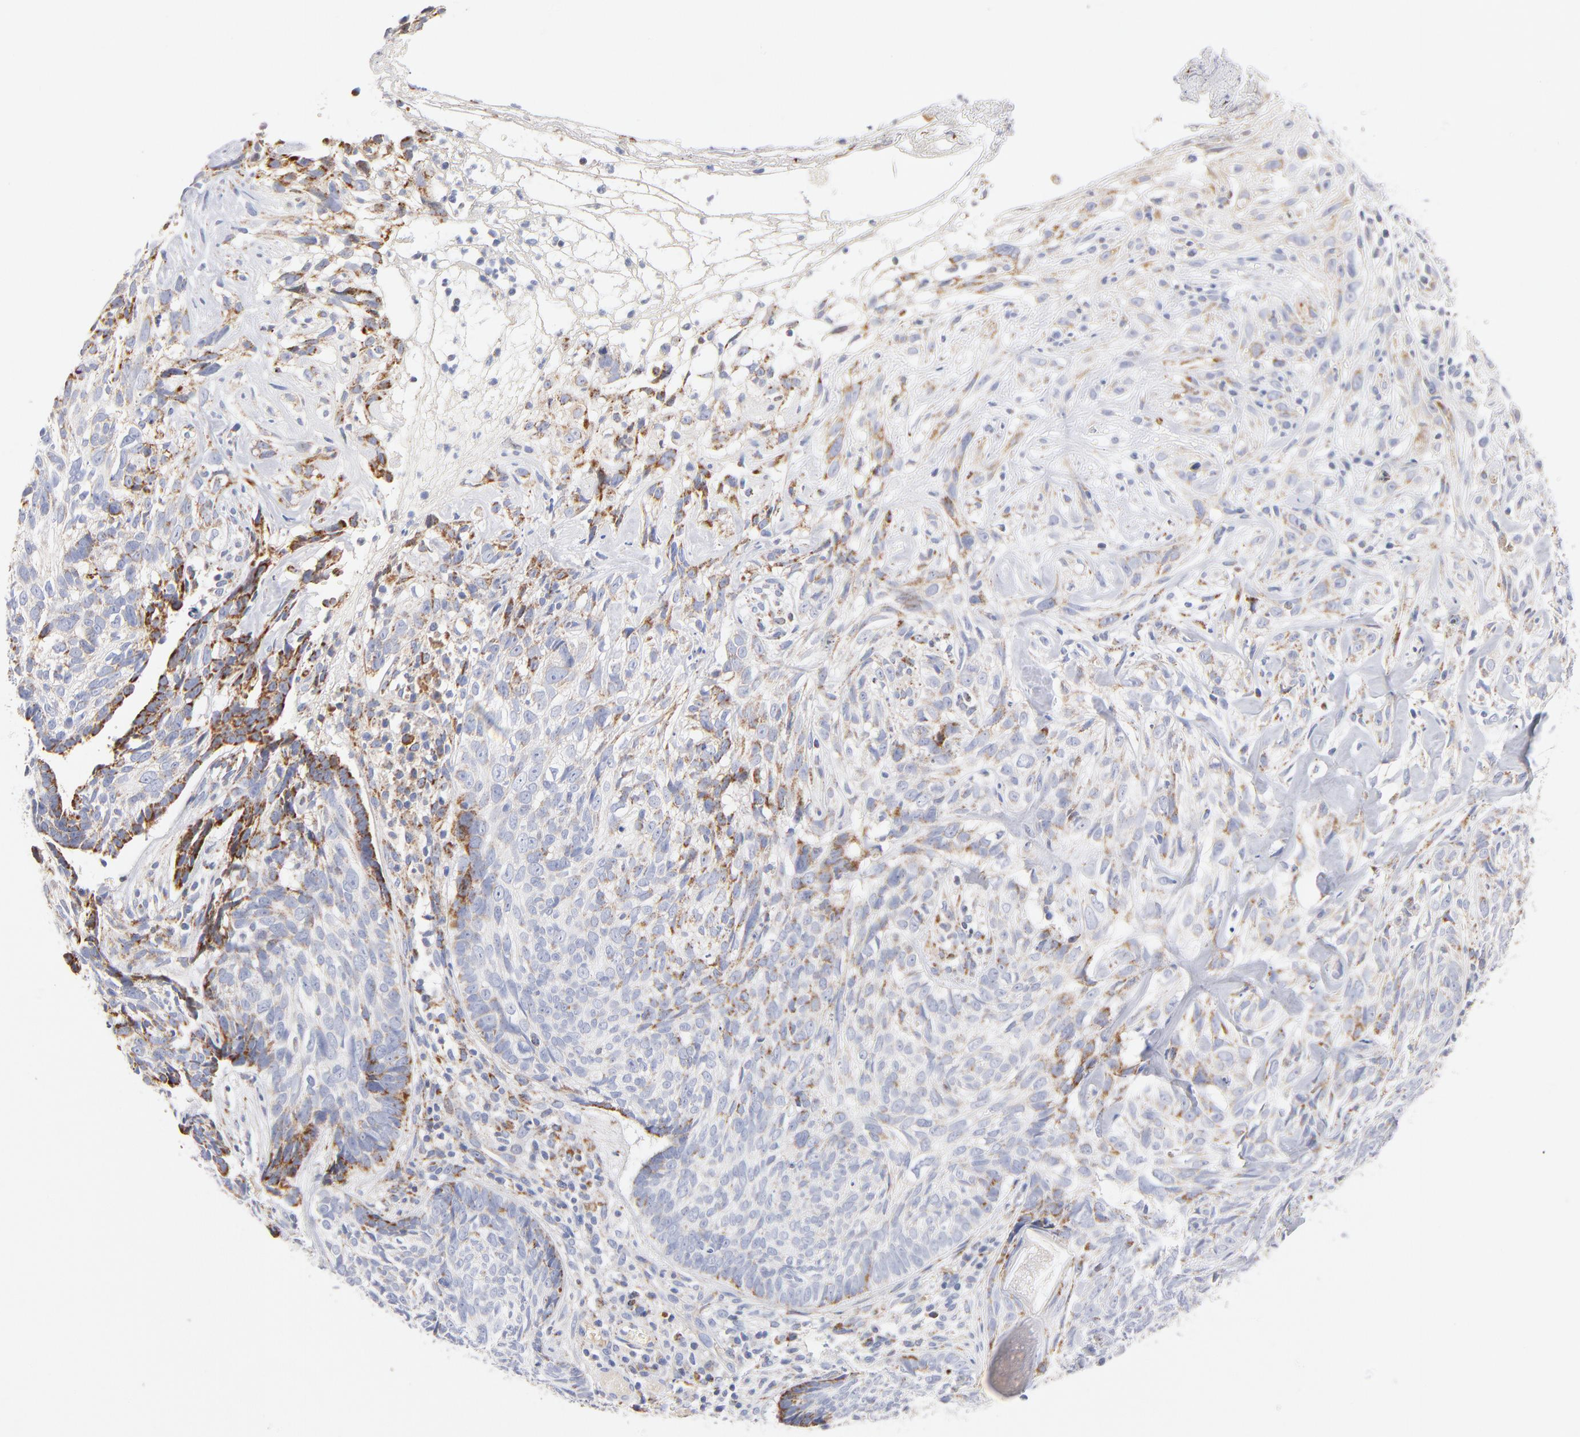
{"staining": {"intensity": "moderate", "quantity": "25%-75%", "location": "cytoplasmic/membranous"}, "tissue": "skin cancer", "cell_type": "Tumor cells", "image_type": "cancer", "snomed": [{"axis": "morphology", "description": "Basal cell carcinoma"}, {"axis": "topography", "description": "Skin"}], "caption": "Tumor cells reveal moderate cytoplasmic/membranous positivity in about 25%-75% of cells in skin cancer.", "gene": "DLAT", "patient": {"sex": "male", "age": 72}}